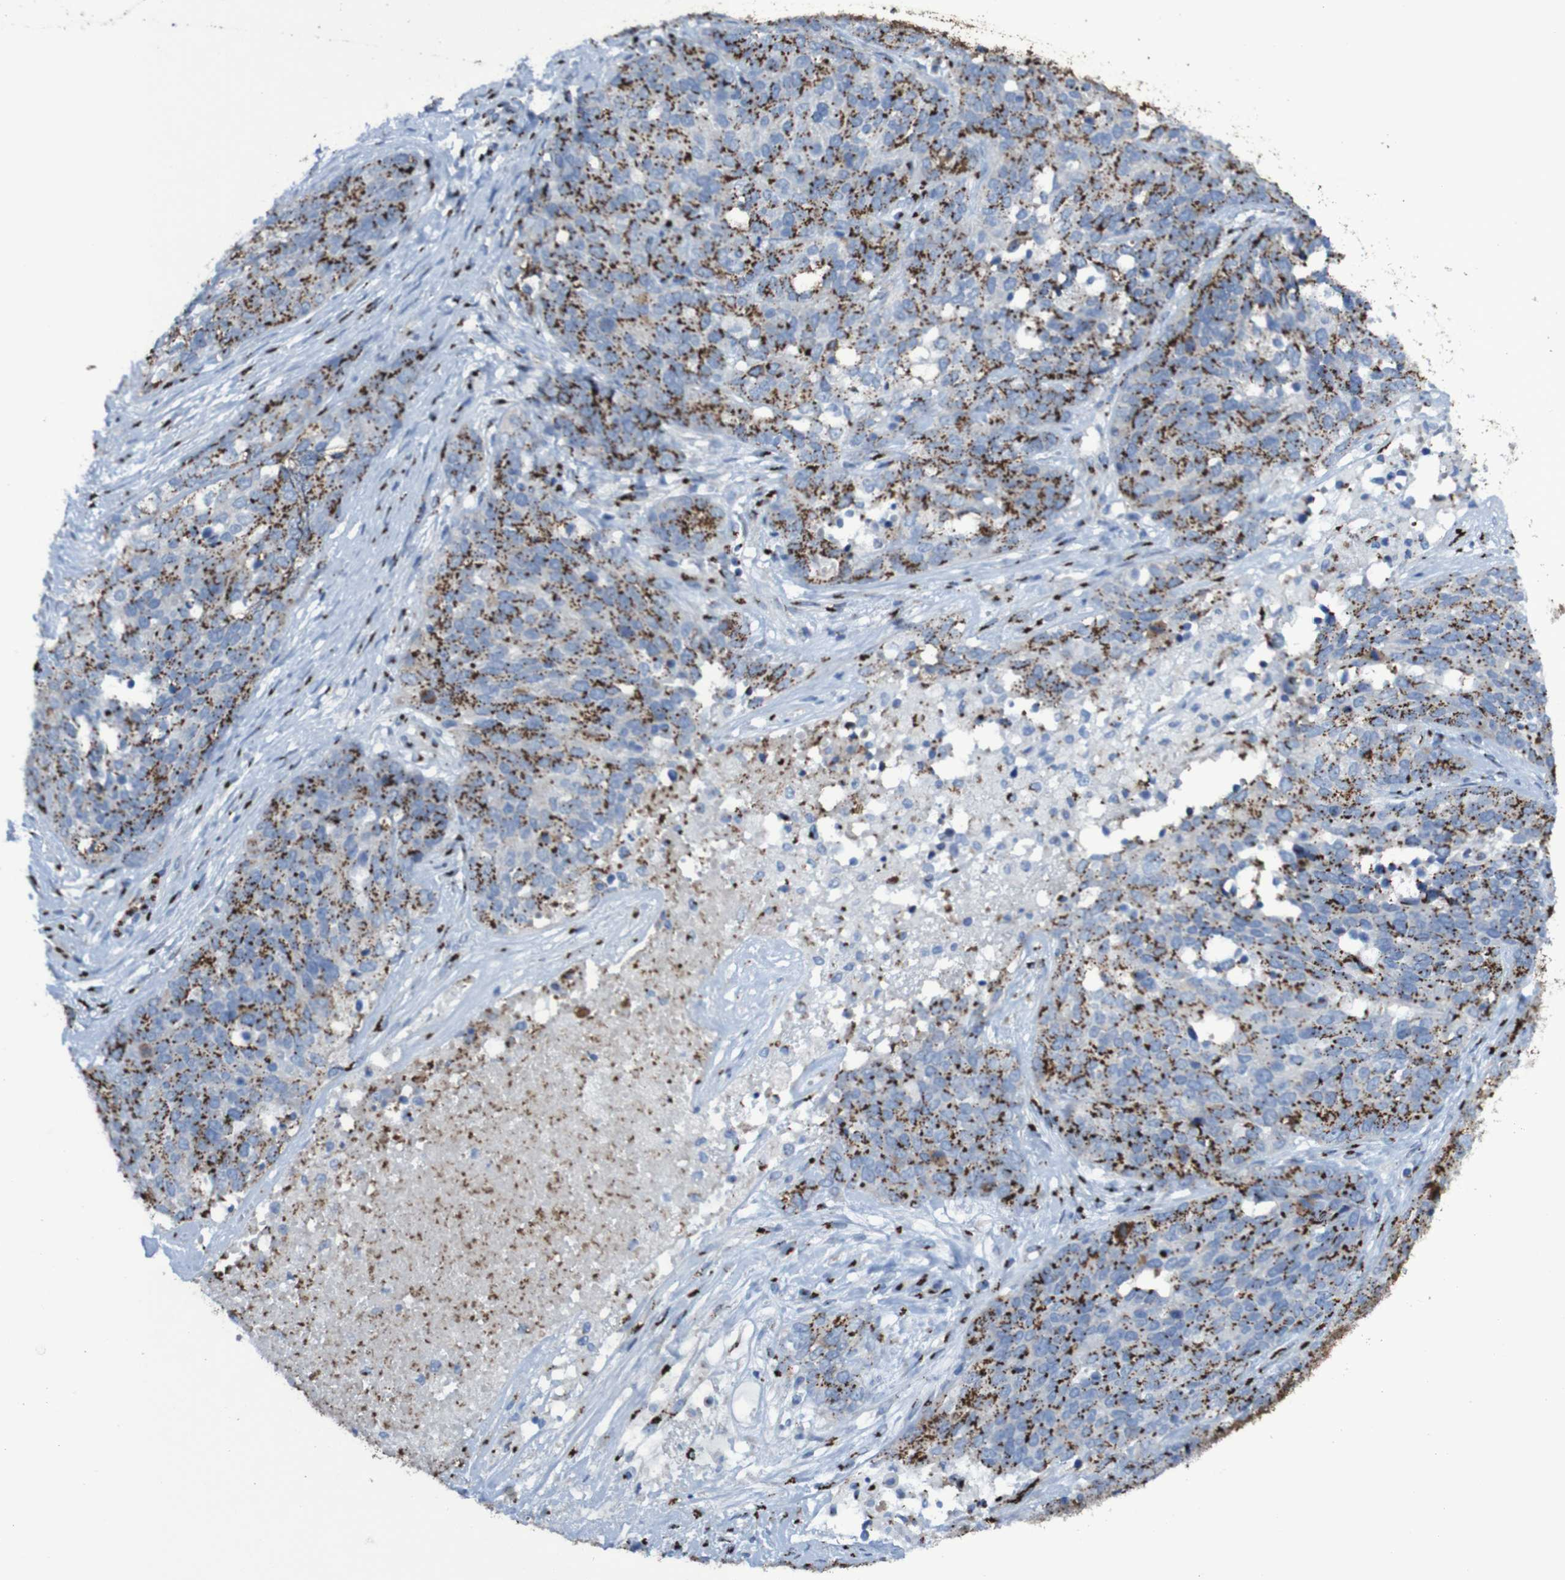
{"staining": {"intensity": "strong", "quantity": ">75%", "location": "cytoplasmic/membranous"}, "tissue": "ovarian cancer", "cell_type": "Tumor cells", "image_type": "cancer", "snomed": [{"axis": "morphology", "description": "Cystadenocarcinoma, serous, NOS"}, {"axis": "topography", "description": "Ovary"}], "caption": "Brown immunohistochemical staining in ovarian cancer shows strong cytoplasmic/membranous positivity in approximately >75% of tumor cells. (DAB (3,3'-diaminobenzidine) = brown stain, brightfield microscopy at high magnification).", "gene": "GOLM1", "patient": {"sex": "female", "age": 44}}